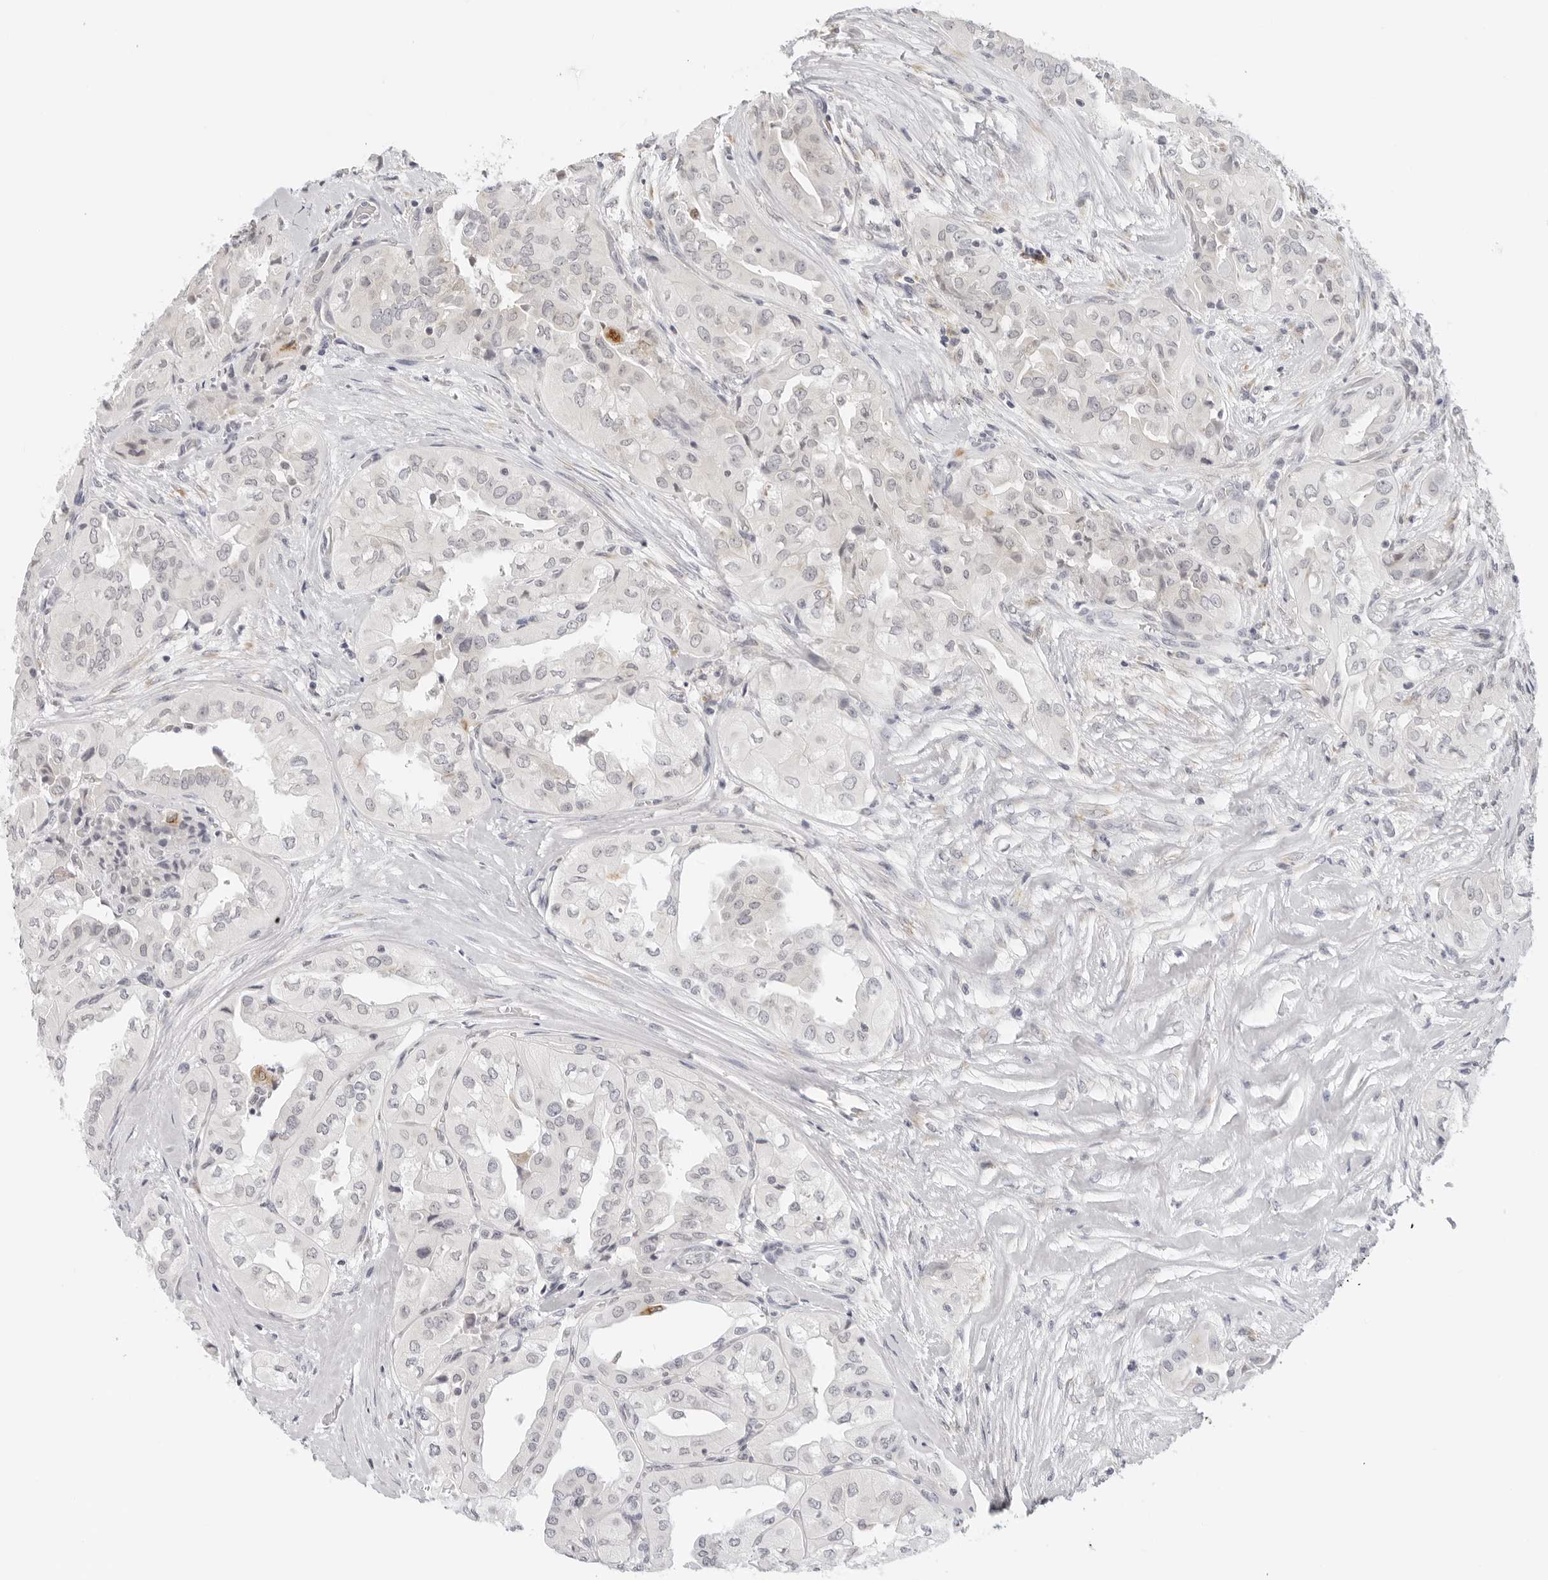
{"staining": {"intensity": "negative", "quantity": "none", "location": "none"}, "tissue": "thyroid cancer", "cell_type": "Tumor cells", "image_type": "cancer", "snomed": [{"axis": "morphology", "description": "Papillary adenocarcinoma, NOS"}, {"axis": "topography", "description": "Thyroid gland"}], "caption": "Human papillary adenocarcinoma (thyroid) stained for a protein using immunohistochemistry (IHC) demonstrates no staining in tumor cells.", "gene": "EDN2", "patient": {"sex": "female", "age": 59}}